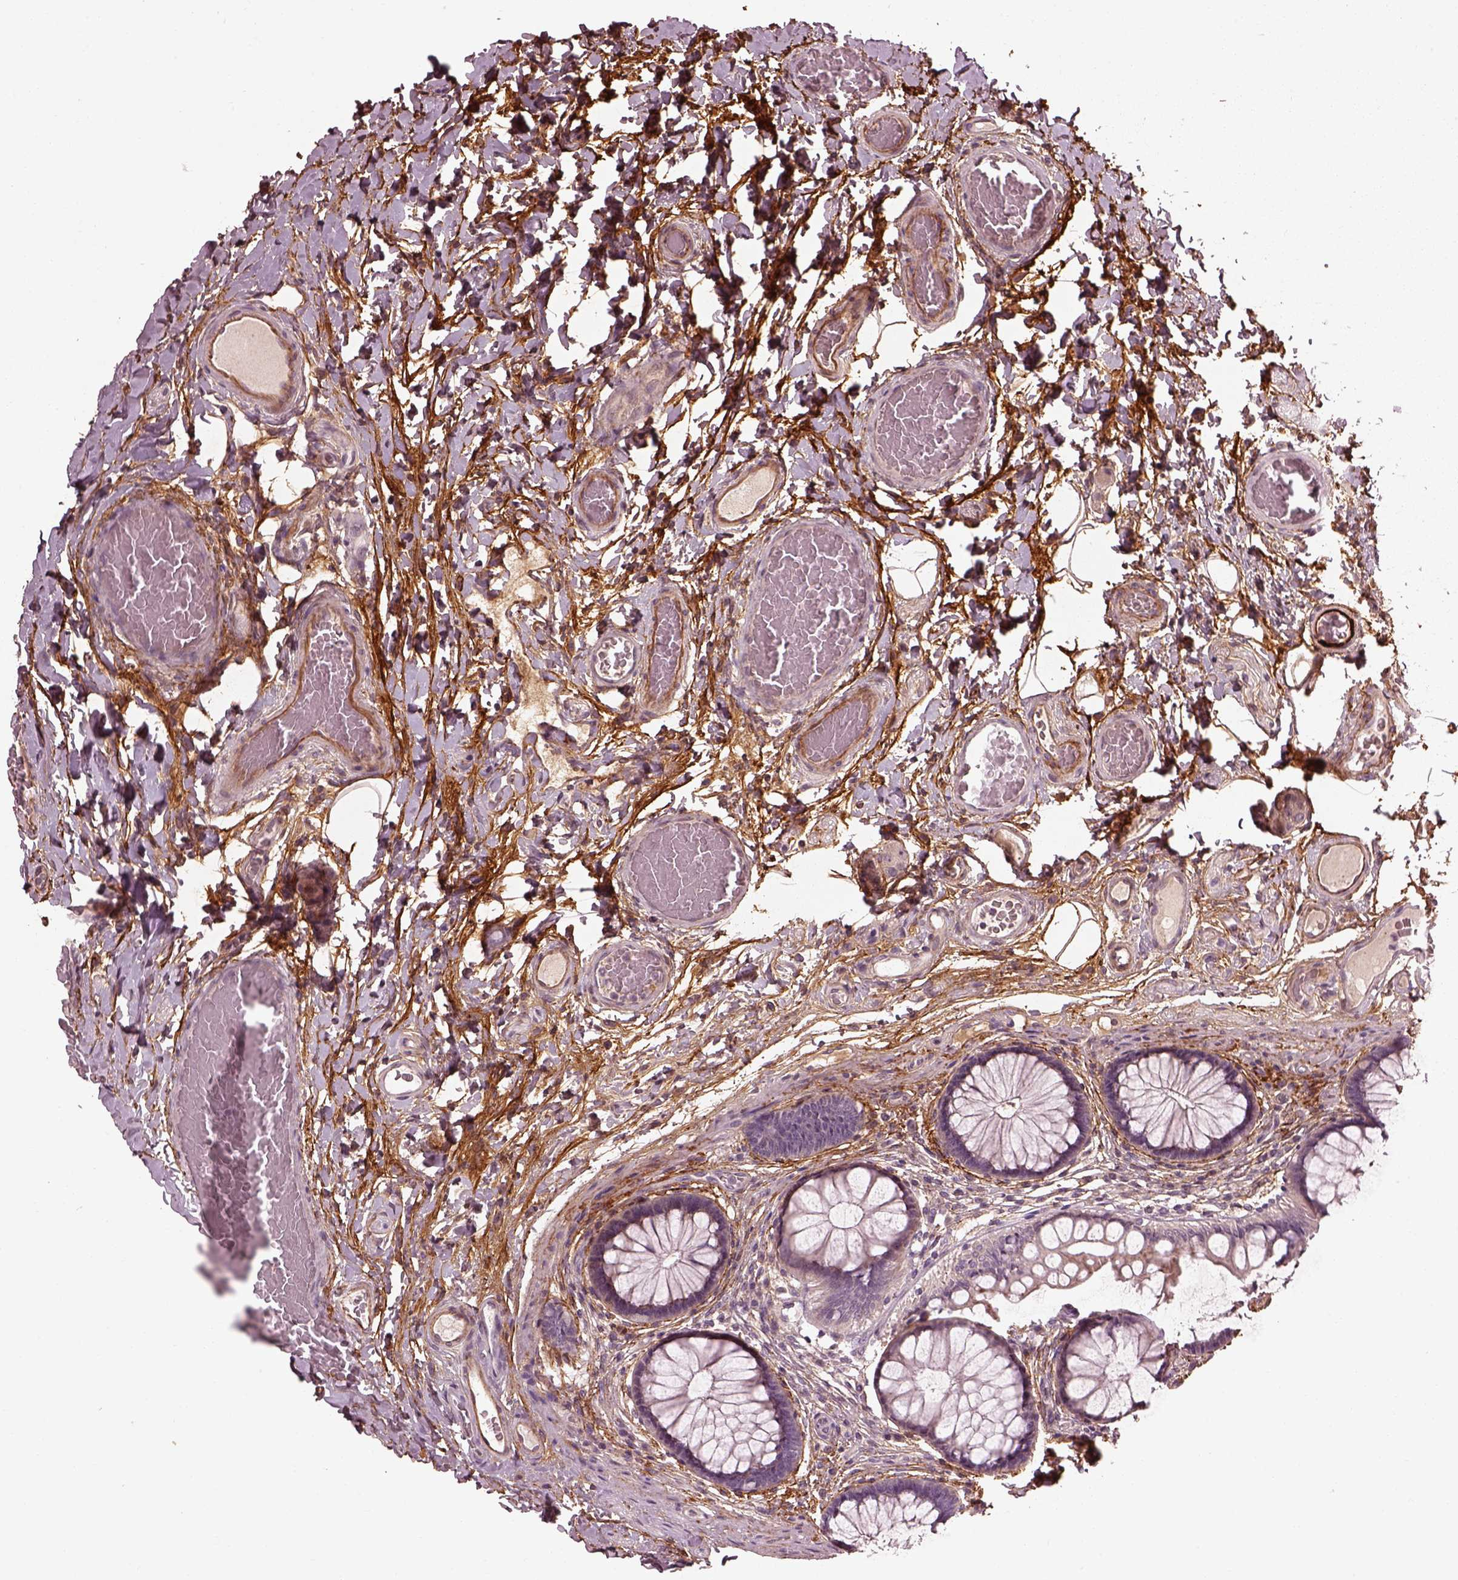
{"staining": {"intensity": "moderate", "quantity": "<25%", "location": "cytoplasmic/membranous"}, "tissue": "colon", "cell_type": "Endothelial cells", "image_type": "normal", "snomed": [{"axis": "morphology", "description": "Normal tissue, NOS"}, {"axis": "topography", "description": "Colon"}], "caption": "Protein staining demonstrates moderate cytoplasmic/membranous expression in approximately <25% of endothelial cells in unremarkable colon.", "gene": "EFEMP1", "patient": {"sex": "female", "age": 65}}